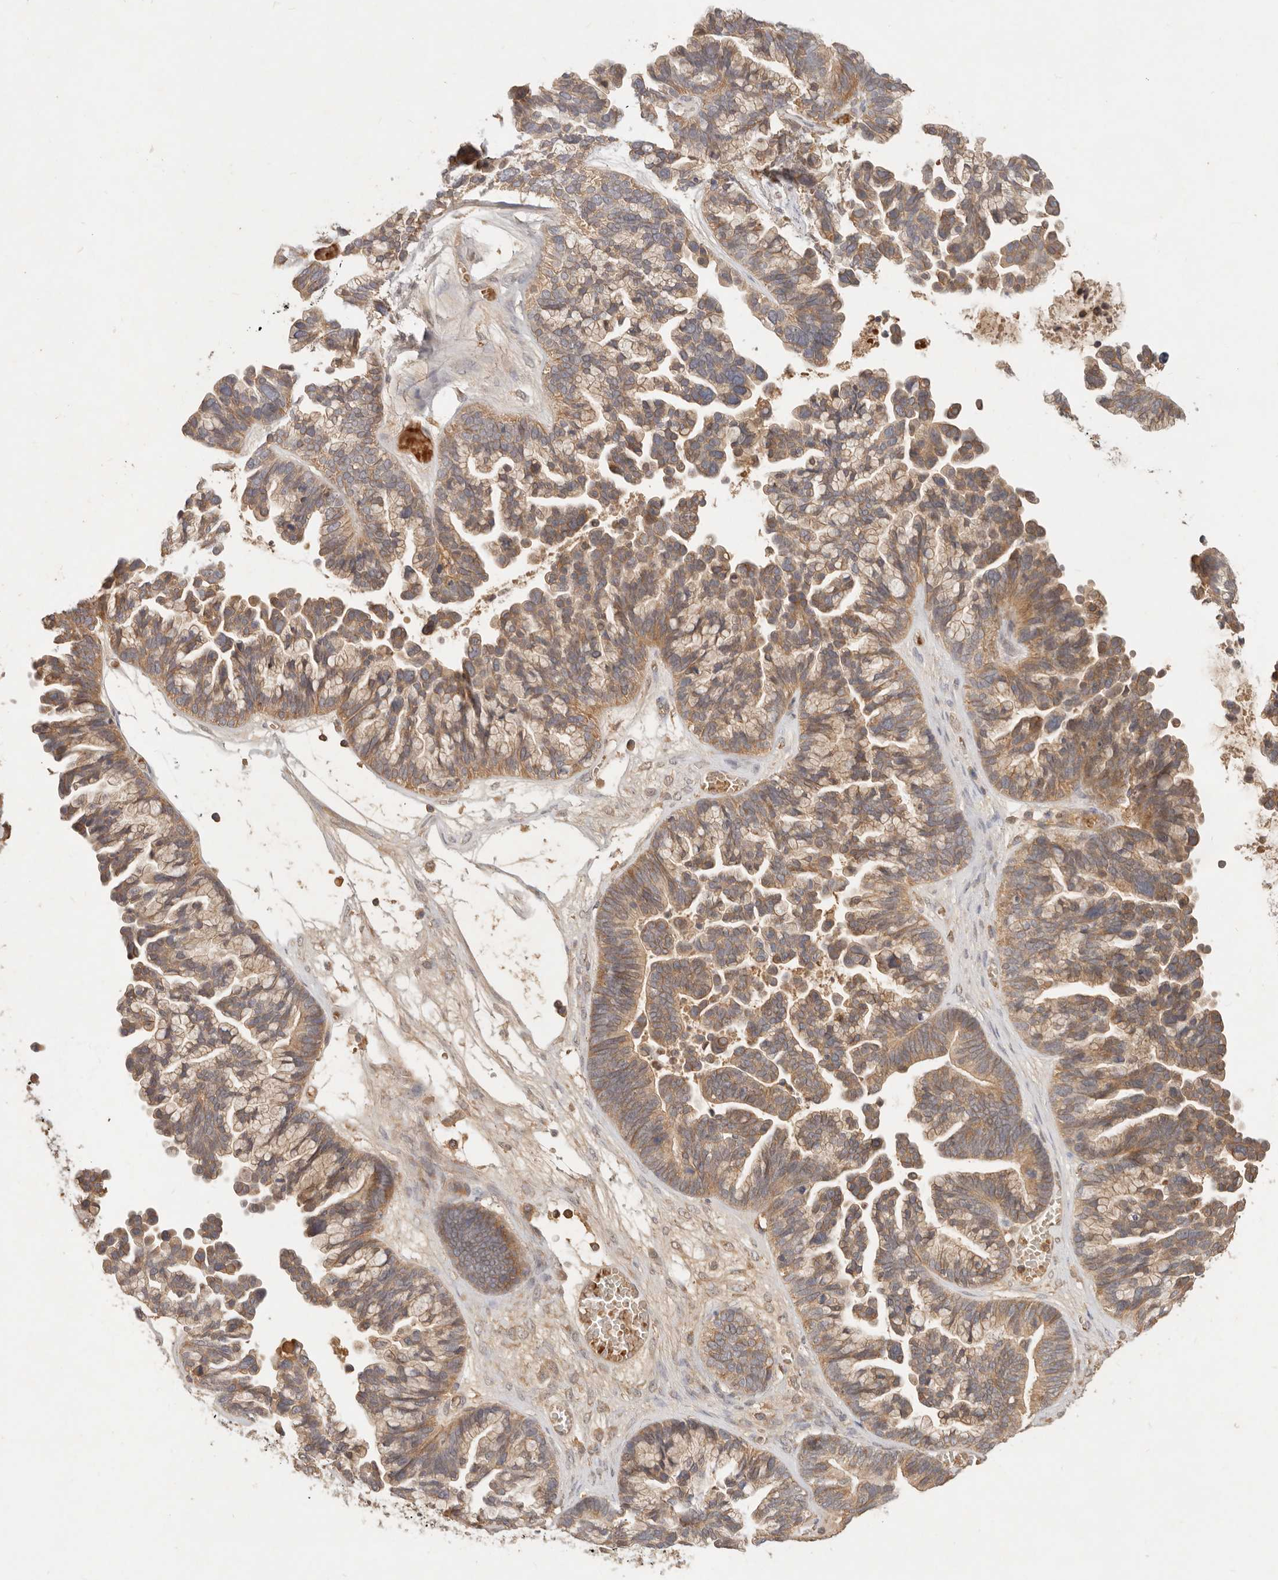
{"staining": {"intensity": "weak", "quantity": ">75%", "location": "cytoplasmic/membranous"}, "tissue": "ovarian cancer", "cell_type": "Tumor cells", "image_type": "cancer", "snomed": [{"axis": "morphology", "description": "Cystadenocarcinoma, serous, NOS"}, {"axis": "topography", "description": "Ovary"}], "caption": "Serous cystadenocarcinoma (ovarian) stained with a protein marker shows weak staining in tumor cells.", "gene": "FREM2", "patient": {"sex": "female", "age": 56}}